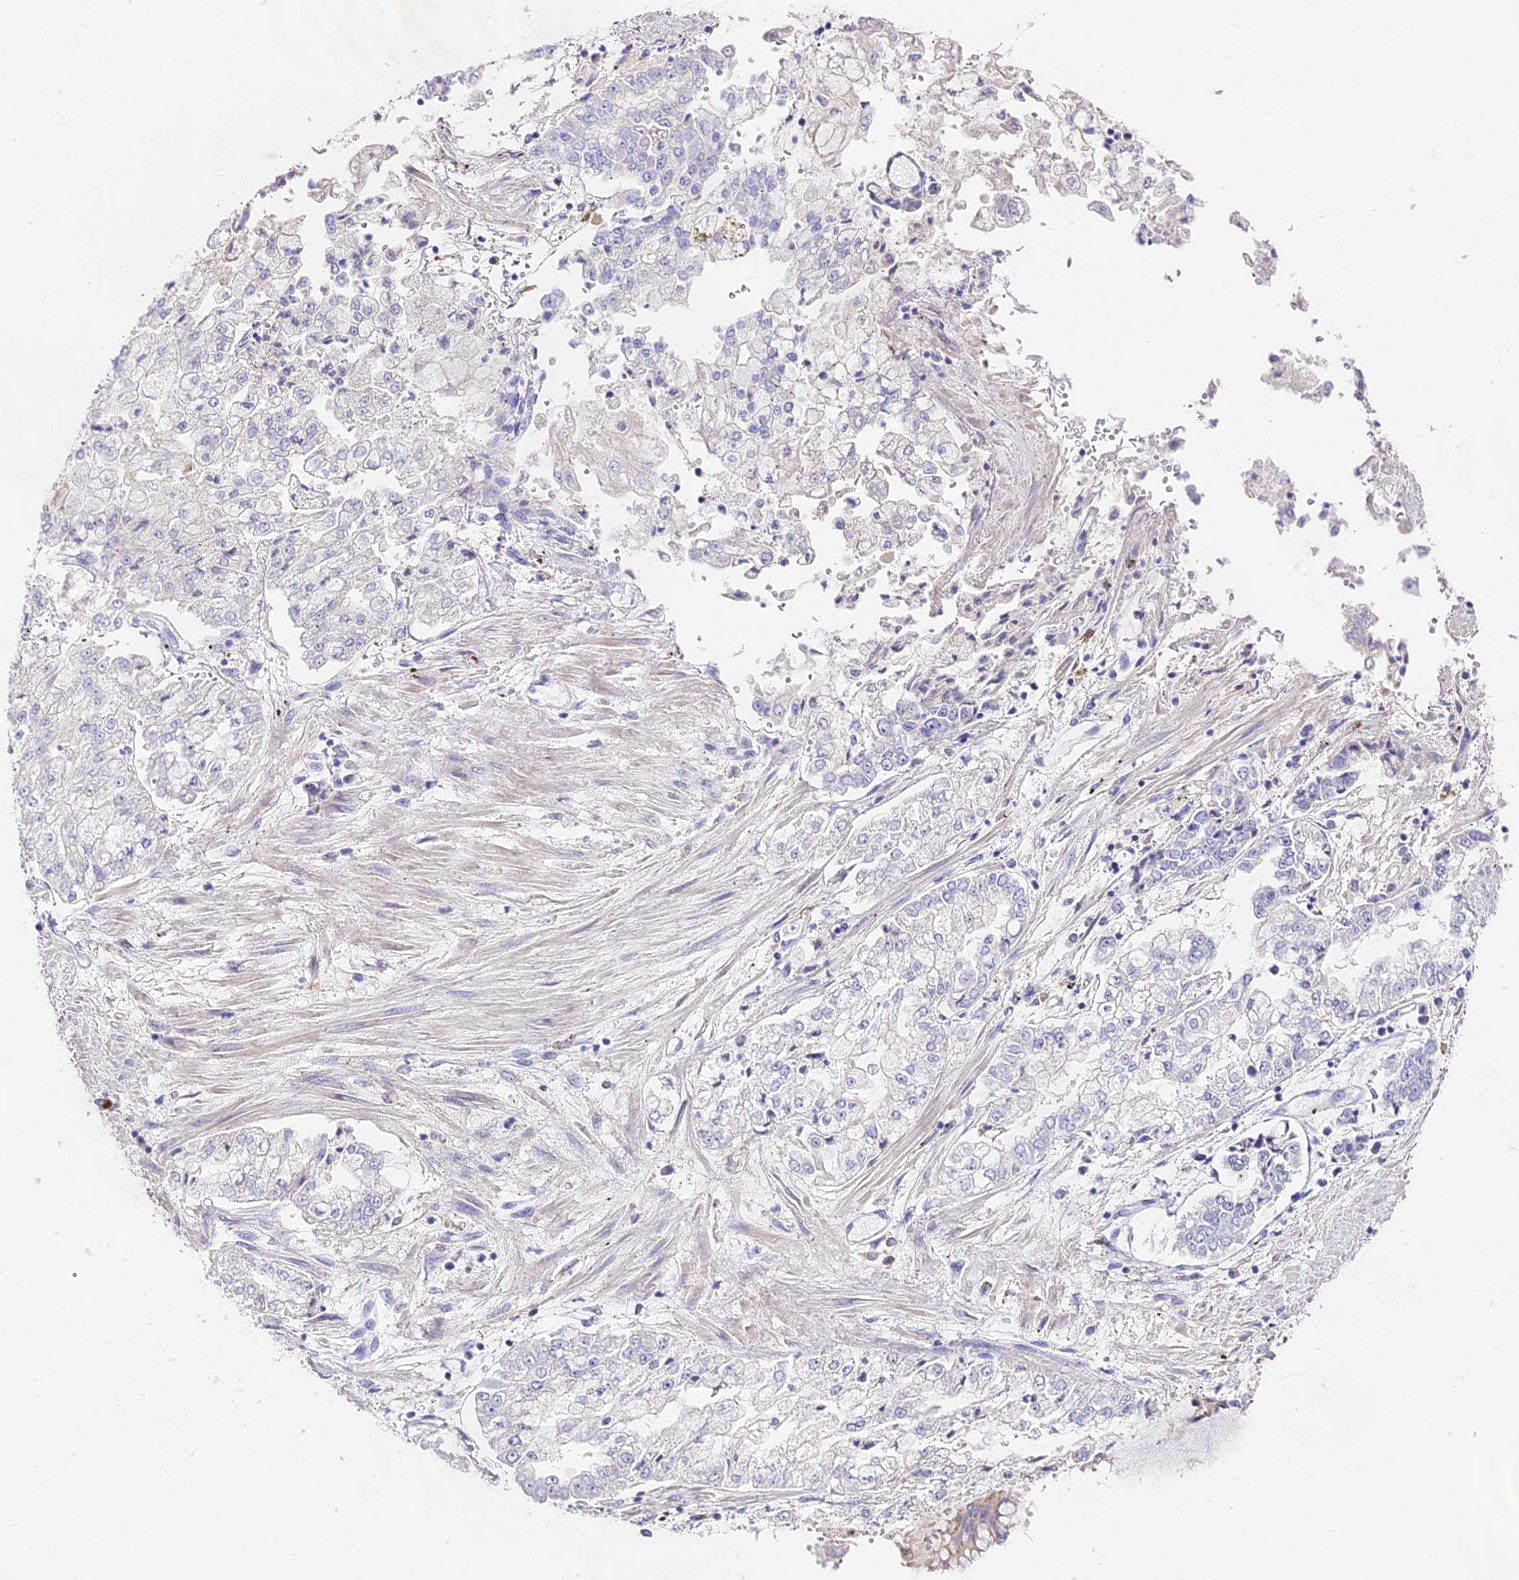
{"staining": {"intensity": "negative", "quantity": "none", "location": "none"}, "tissue": "stomach cancer", "cell_type": "Tumor cells", "image_type": "cancer", "snomed": [{"axis": "morphology", "description": "Adenocarcinoma, NOS"}, {"axis": "topography", "description": "Stomach"}], "caption": "Immunohistochemical staining of stomach cancer shows no significant expression in tumor cells.", "gene": "LYPD6", "patient": {"sex": "male", "age": 76}}